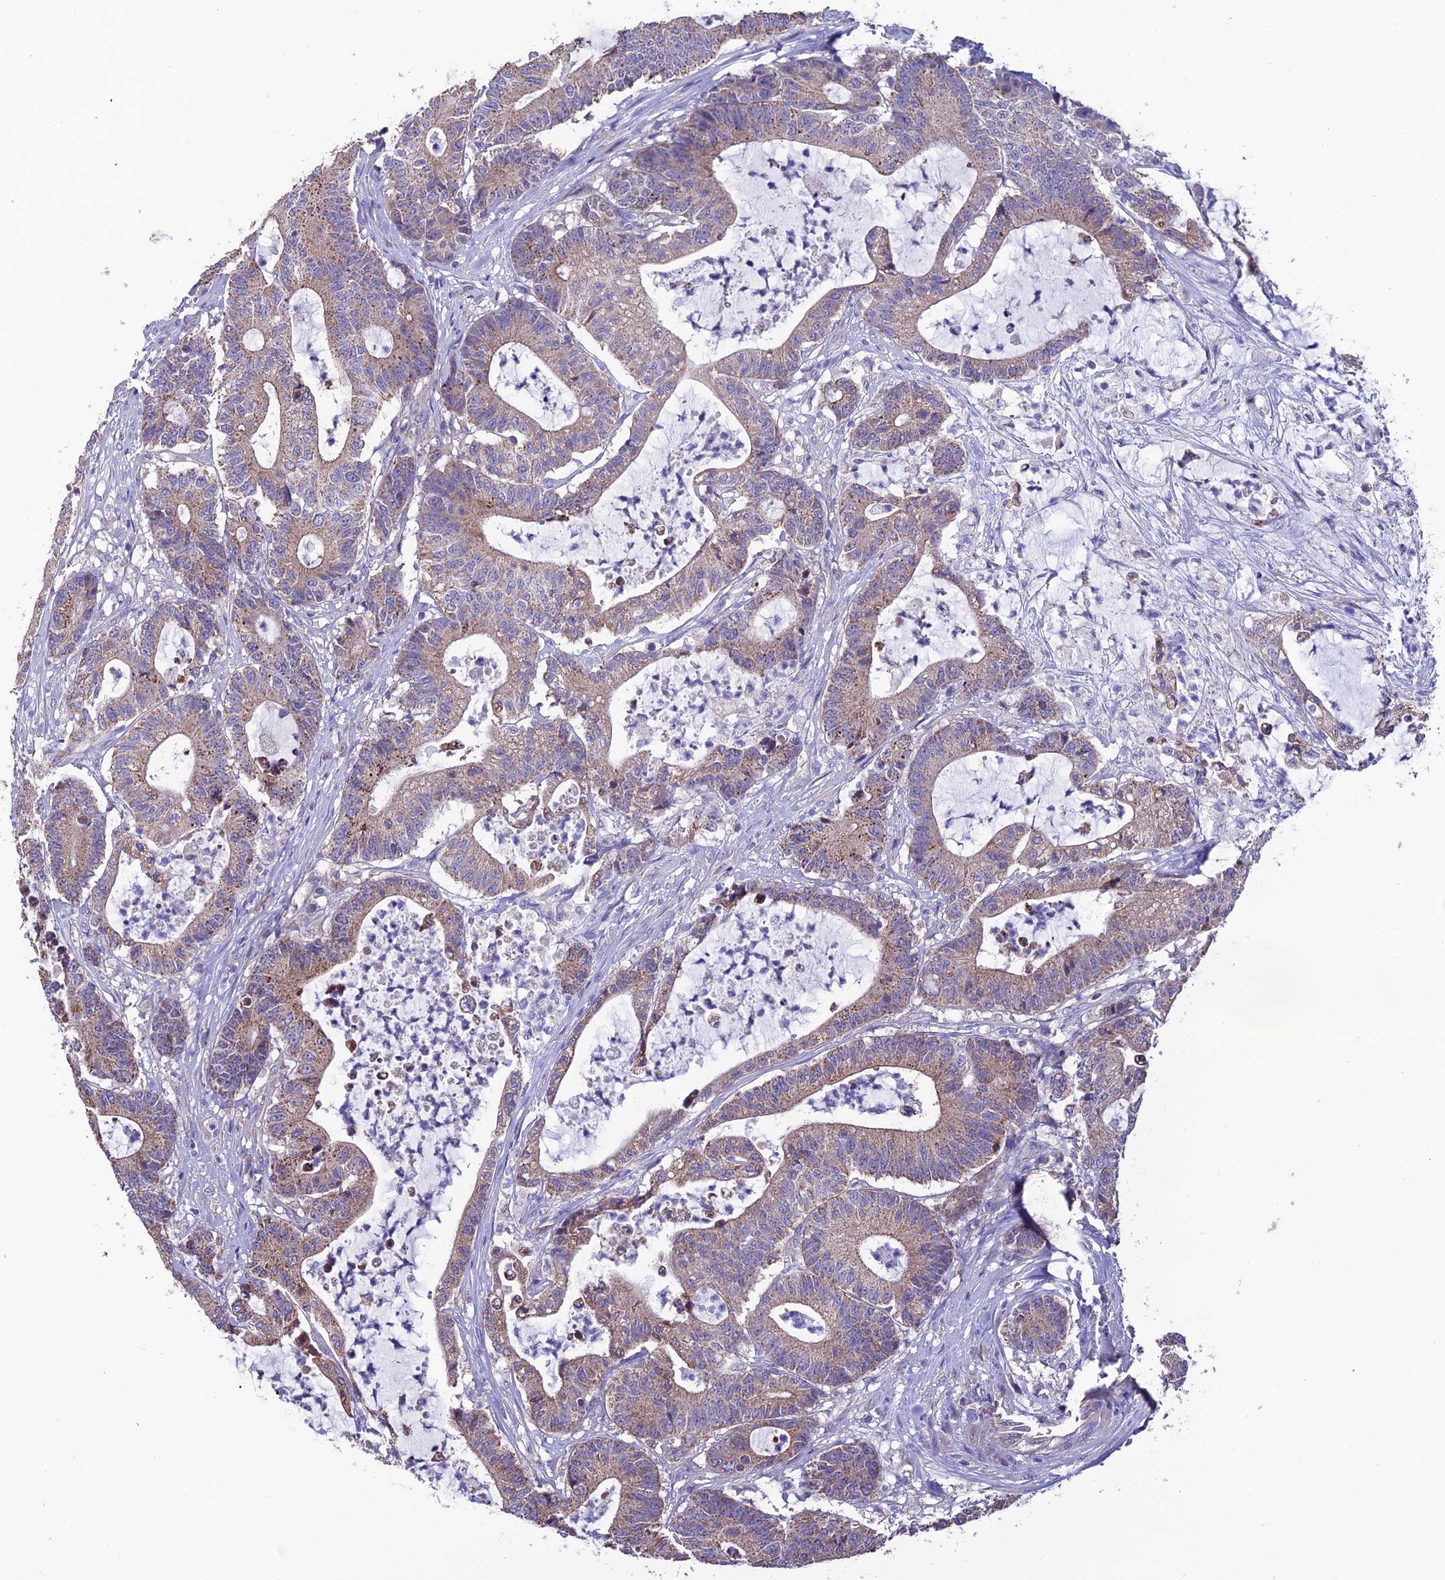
{"staining": {"intensity": "moderate", "quantity": "25%-75%", "location": "cytoplasmic/membranous"}, "tissue": "colorectal cancer", "cell_type": "Tumor cells", "image_type": "cancer", "snomed": [{"axis": "morphology", "description": "Adenocarcinoma, NOS"}, {"axis": "topography", "description": "Colon"}], "caption": "Human colorectal cancer stained for a protein (brown) displays moderate cytoplasmic/membranous positive positivity in about 25%-75% of tumor cells.", "gene": "HOGA1", "patient": {"sex": "female", "age": 84}}